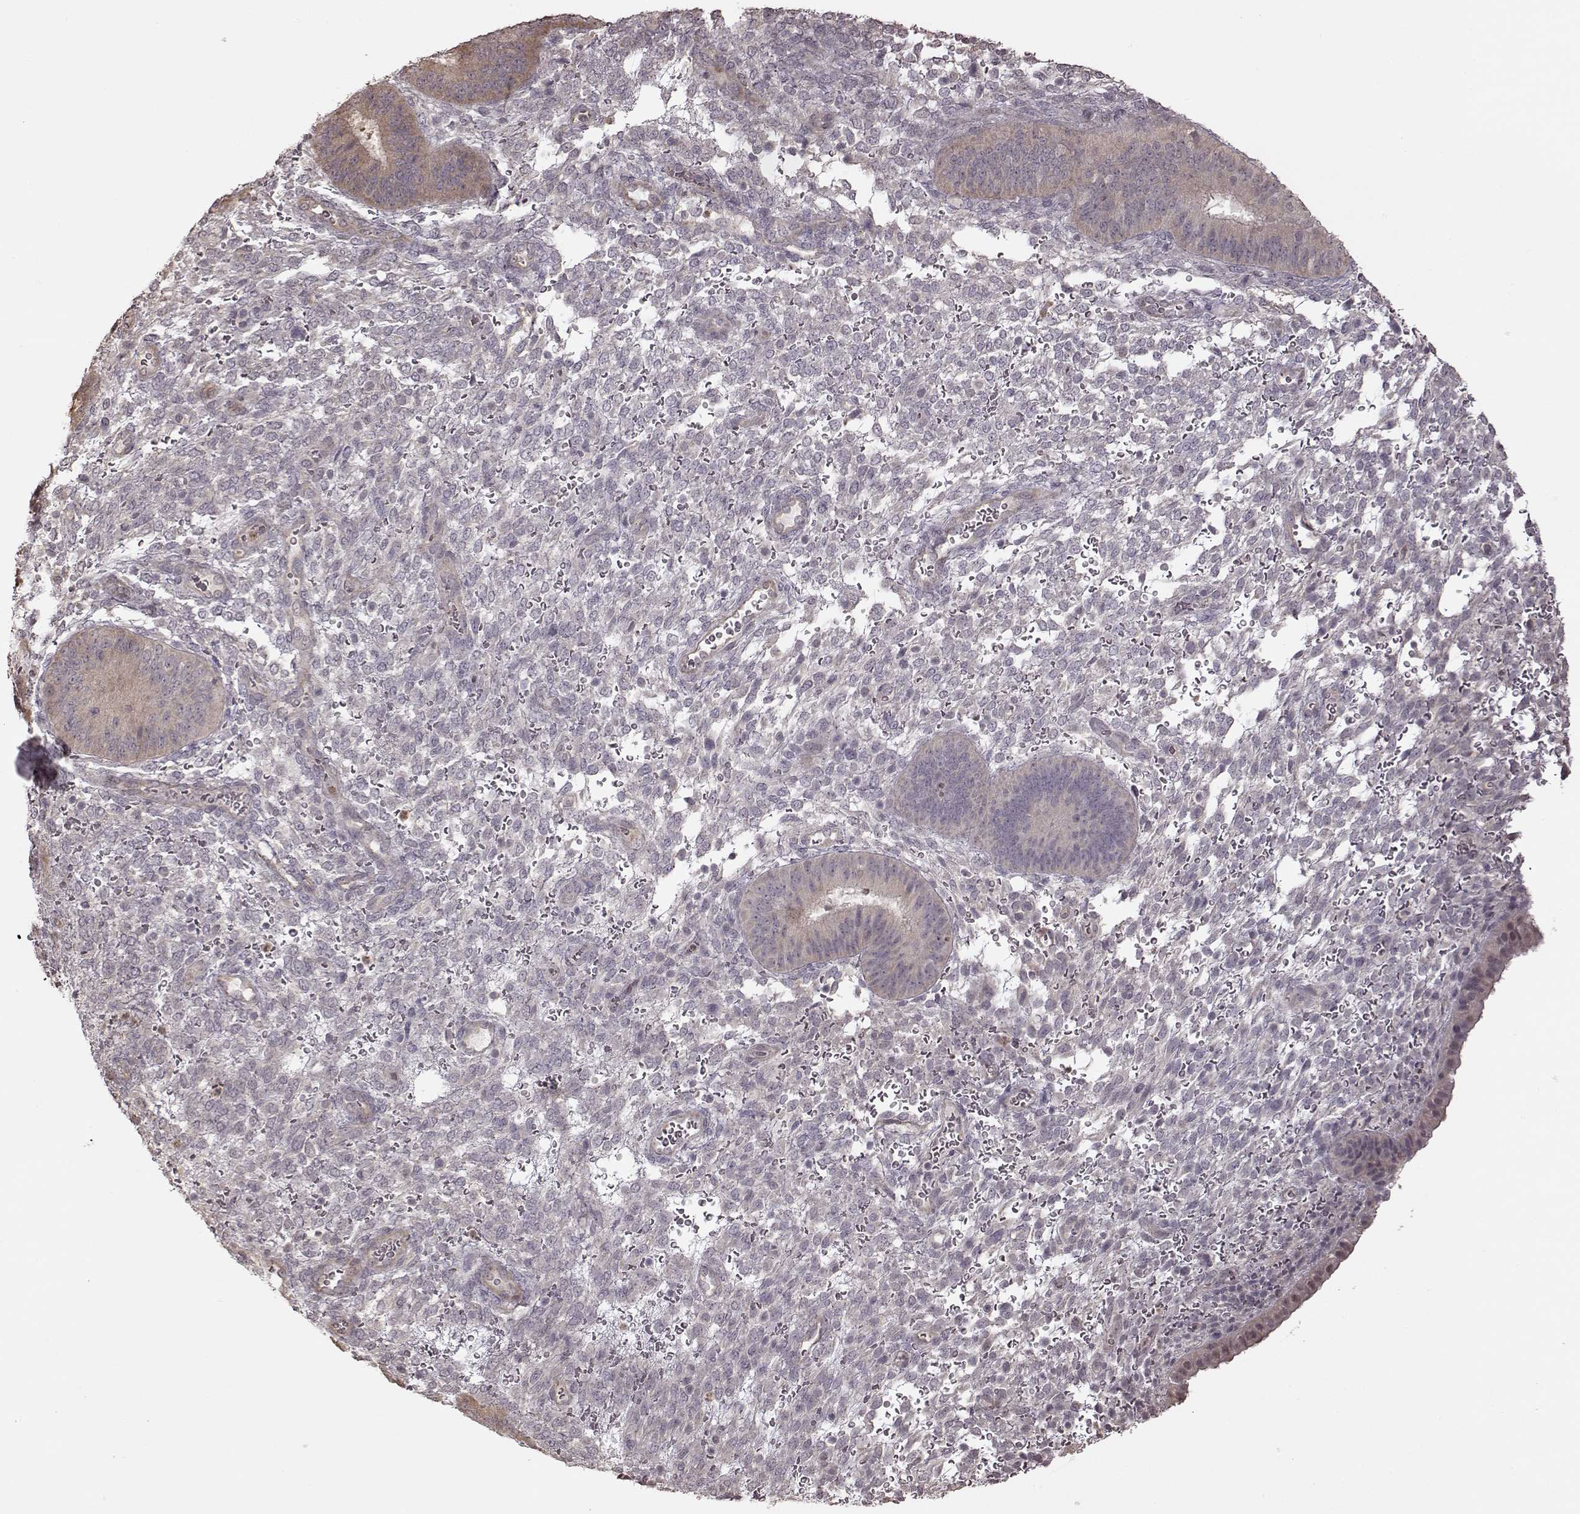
{"staining": {"intensity": "negative", "quantity": "none", "location": "none"}, "tissue": "endometrium", "cell_type": "Cells in endometrial stroma", "image_type": "normal", "snomed": [{"axis": "morphology", "description": "Normal tissue, NOS"}, {"axis": "topography", "description": "Endometrium"}], "caption": "Cells in endometrial stroma are negative for protein expression in unremarkable human endometrium. The staining was performed using DAB to visualize the protein expression in brown, while the nuclei were stained in blue with hematoxylin (Magnification: 20x).", "gene": "CRB1", "patient": {"sex": "female", "age": 39}}